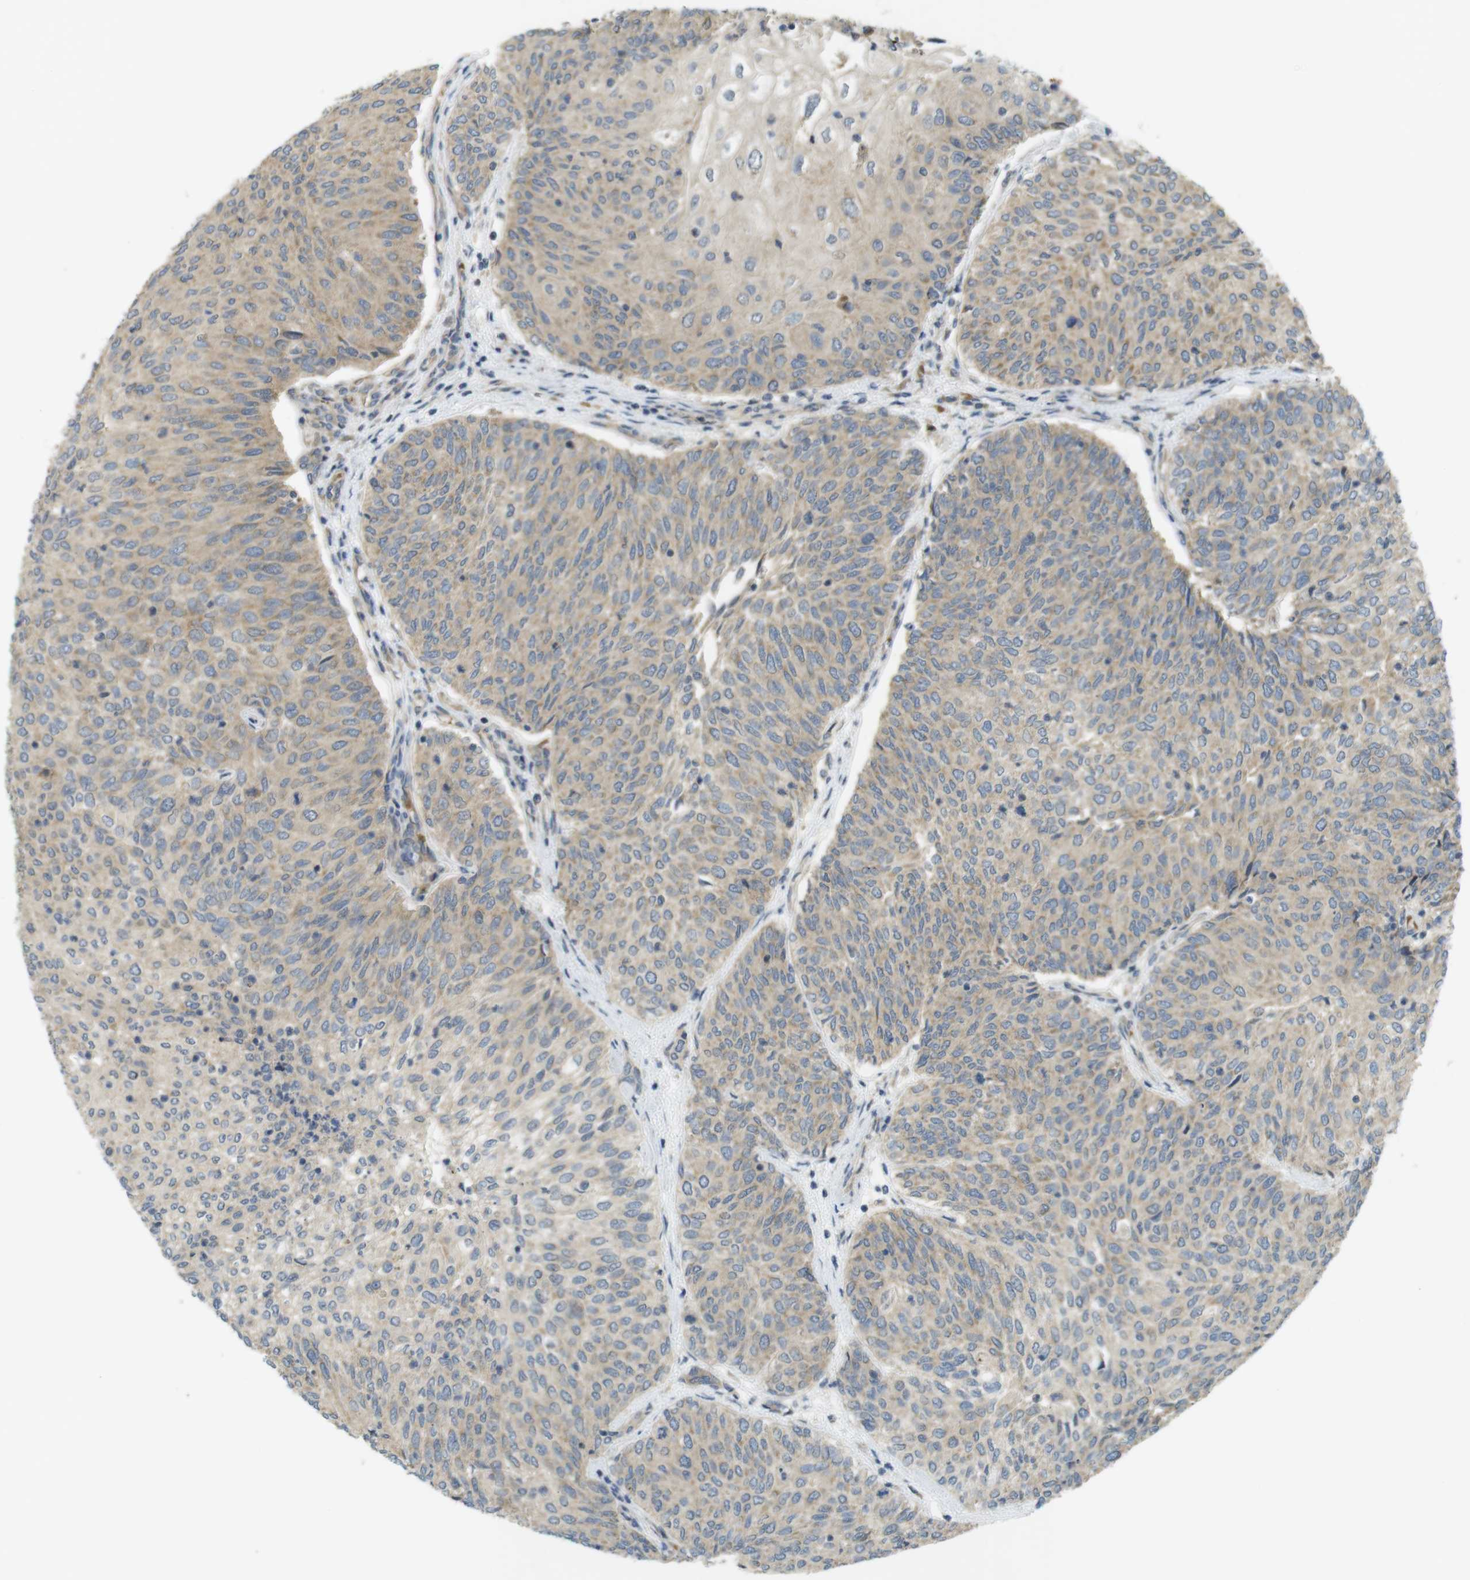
{"staining": {"intensity": "weak", "quantity": ">75%", "location": "cytoplasmic/membranous"}, "tissue": "urothelial cancer", "cell_type": "Tumor cells", "image_type": "cancer", "snomed": [{"axis": "morphology", "description": "Urothelial carcinoma, Low grade"}, {"axis": "topography", "description": "Urinary bladder"}], "caption": "High-power microscopy captured an immunohistochemistry histopathology image of urothelial cancer, revealing weak cytoplasmic/membranous positivity in about >75% of tumor cells. (Brightfield microscopy of DAB IHC at high magnification).", "gene": "CLTC", "patient": {"sex": "female", "age": 79}}